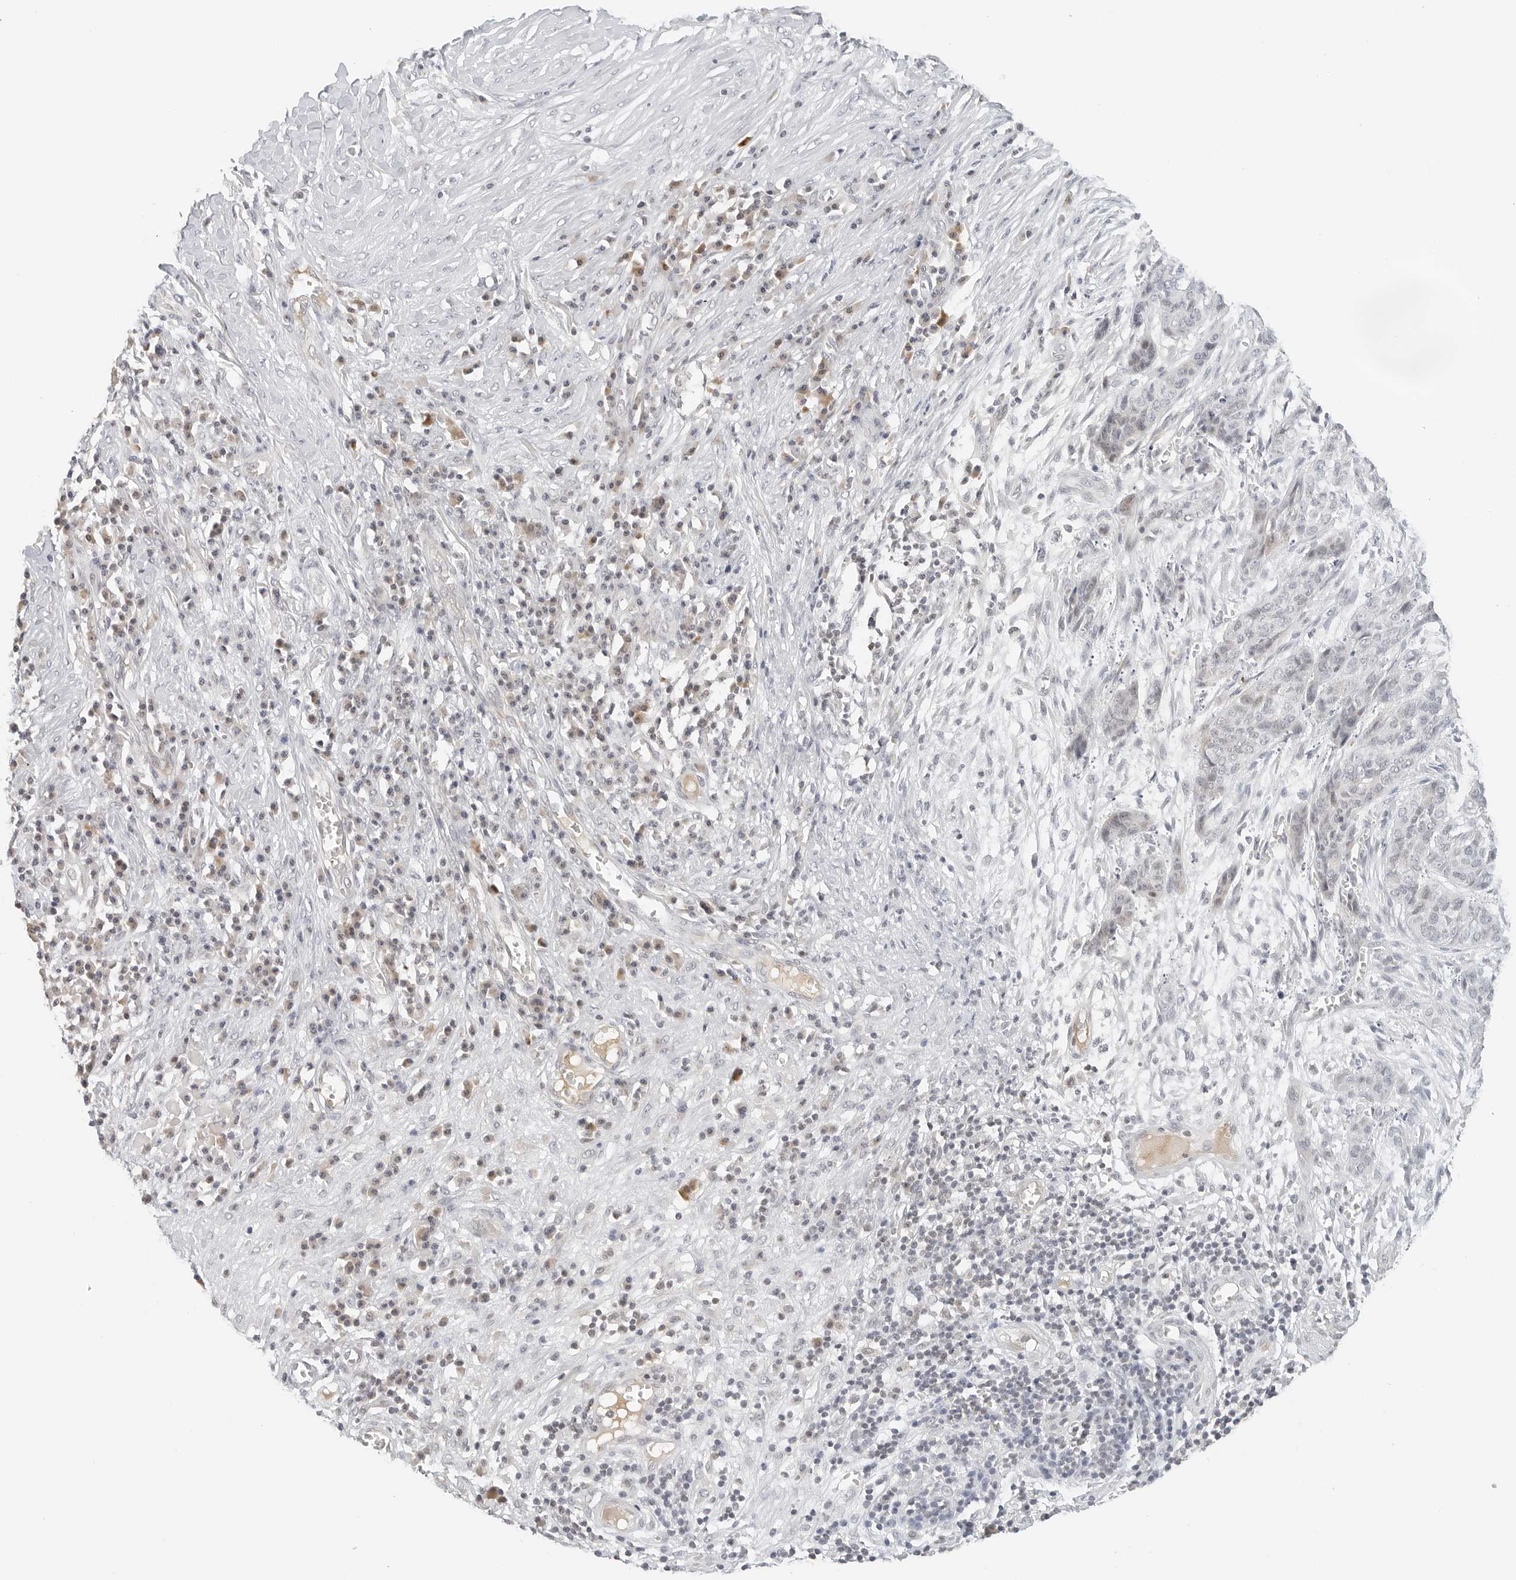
{"staining": {"intensity": "negative", "quantity": "none", "location": "none"}, "tissue": "skin cancer", "cell_type": "Tumor cells", "image_type": "cancer", "snomed": [{"axis": "morphology", "description": "Basal cell carcinoma"}, {"axis": "topography", "description": "Skin"}], "caption": "High power microscopy image of an immunohistochemistry micrograph of skin cancer, revealing no significant staining in tumor cells.", "gene": "NEO1", "patient": {"sex": "female", "age": 64}}